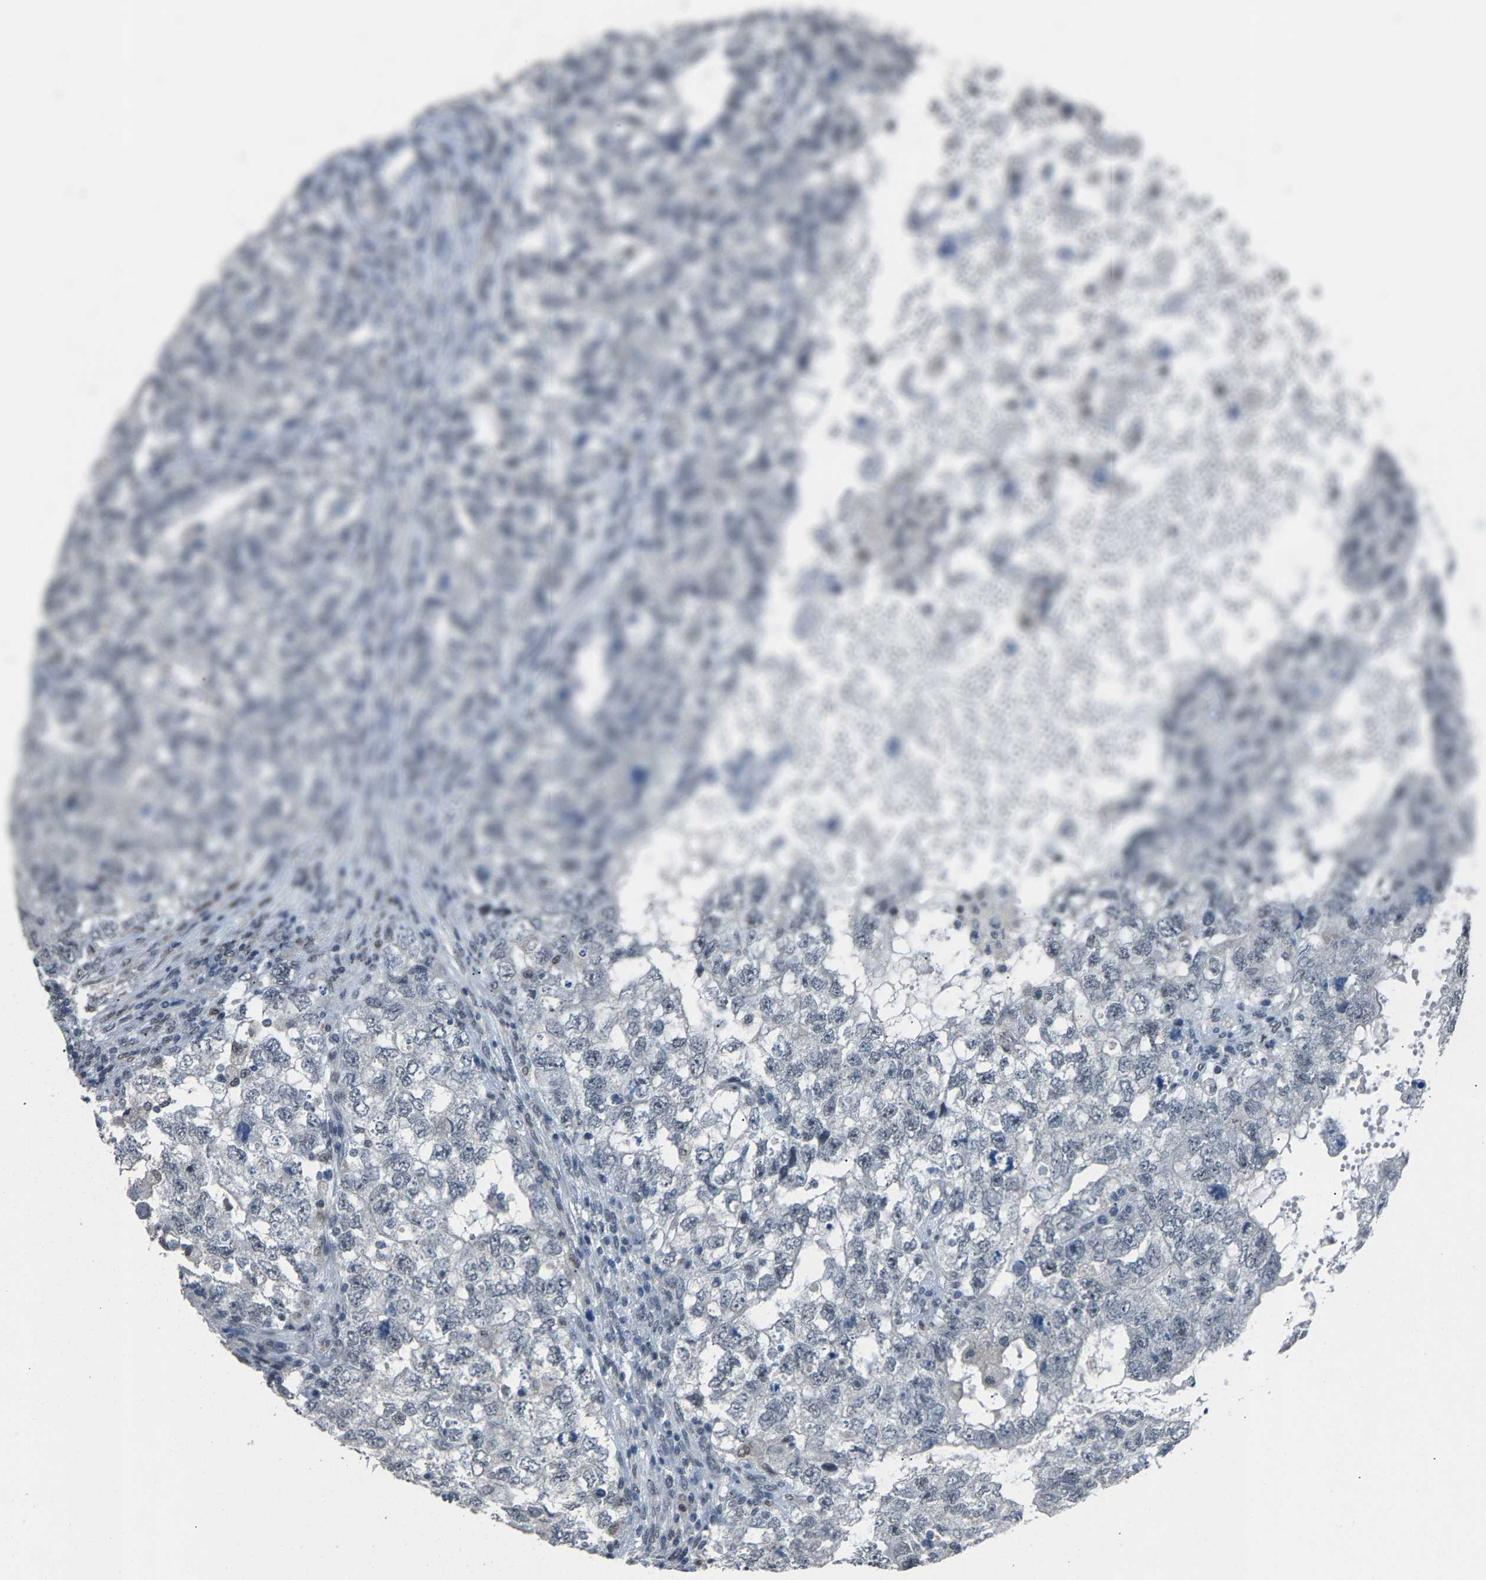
{"staining": {"intensity": "negative", "quantity": "none", "location": "none"}, "tissue": "testis cancer", "cell_type": "Tumor cells", "image_type": "cancer", "snomed": [{"axis": "morphology", "description": "Carcinoma, Embryonal, NOS"}, {"axis": "topography", "description": "Testis"}], "caption": "Immunohistochemistry (IHC) image of testis embryonal carcinoma stained for a protein (brown), which reveals no positivity in tumor cells.", "gene": "ZNF276", "patient": {"sex": "male", "age": 36}}